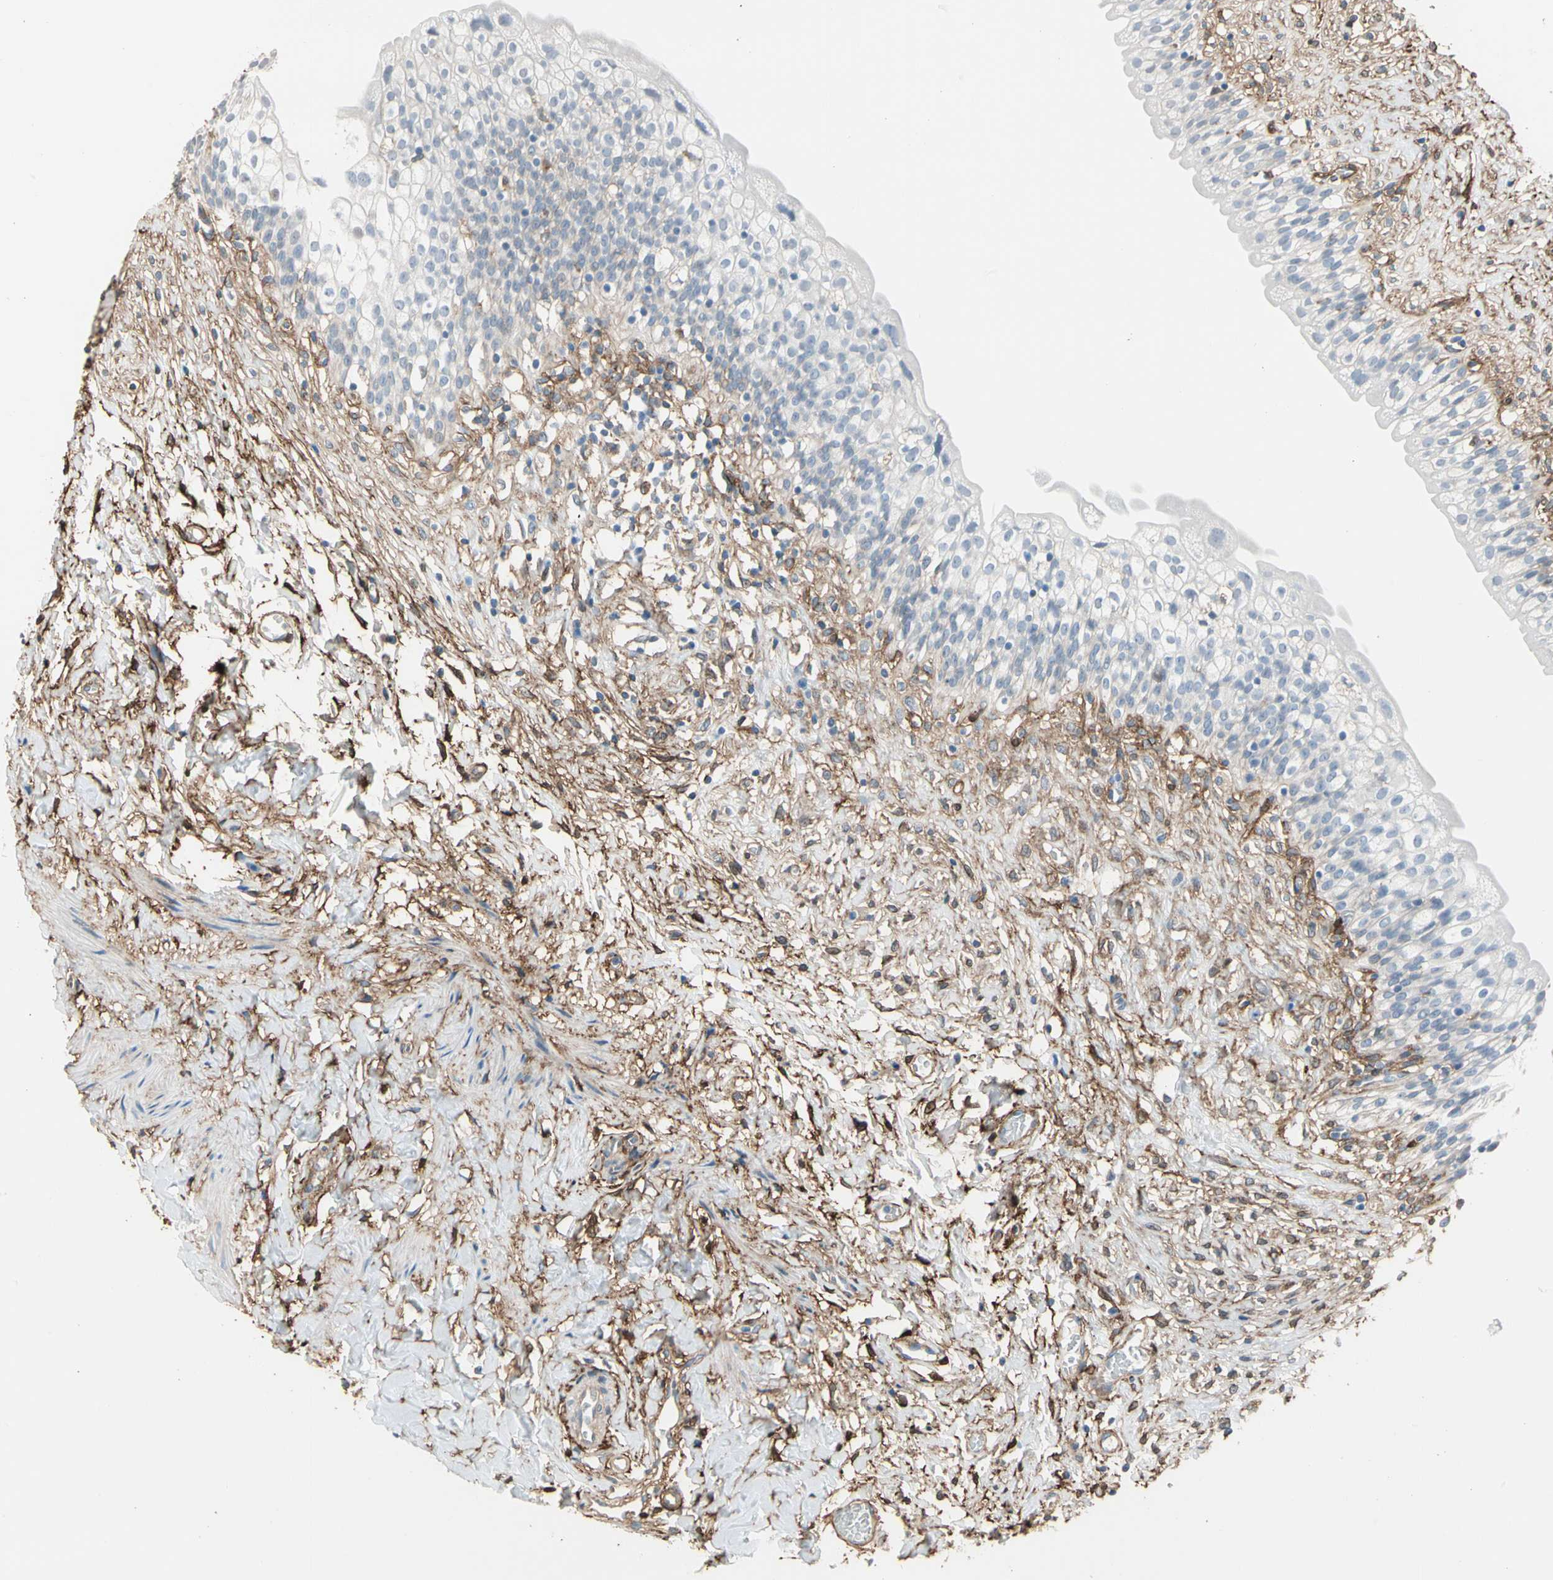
{"staining": {"intensity": "negative", "quantity": "none", "location": "none"}, "tissue": "urinary bladder", "cell_type": "Urothelial cells", "image_type": "normal", "snomed": [{"axis": "morphology", "description": "Normal tissue, NOS"}, {"axis": "morphology", "description": "Inflammation, NOS"}, {"axis": "topography", "description": "Urinary bladder"}], "caption": "DAB (3,3'-diaminobenzidine) immunohistochemical staining of benign human urinary bladder demonstrates no significant expression in urothelial cells.", "gene": "EPB41L2", "patient": {"sex": "female", "age": 80}}